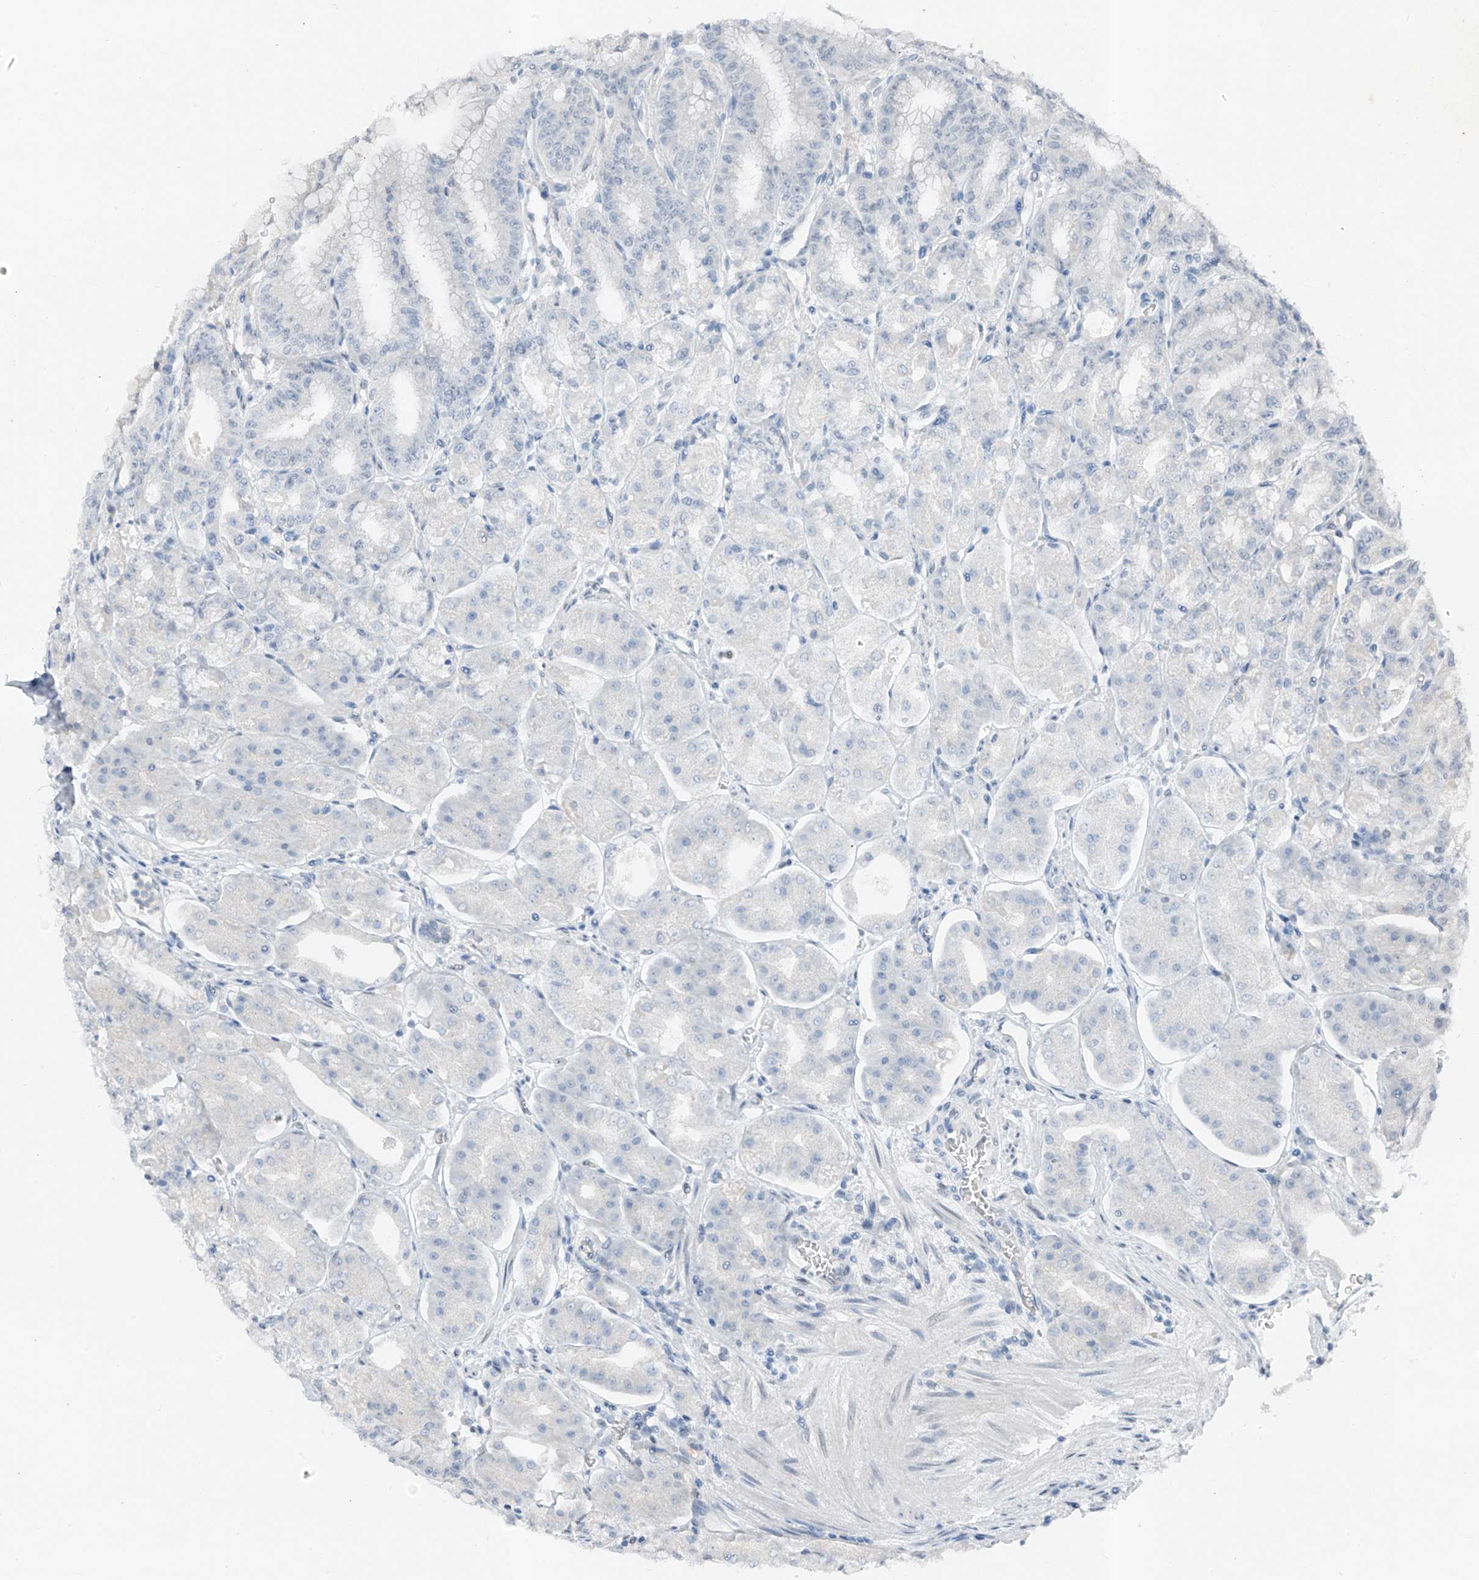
{"staining": {"intensity": "negative", "quantity": "none", "location": "none"}, "tissue": "stomach", "cell_type": "Glandular cells", "image_type": "normal", "snomed": [{"axis": "morphology", "description": "Normal tissue, NOS"}, {"axis": "topography", "description": "Stomach, lower"}], "caption": "Immunohistochemistry of unremarkable human stomach shows no expression in glandular cells.", "gene": "RBP7", "patient": {"sex": "male", "age": 71}}